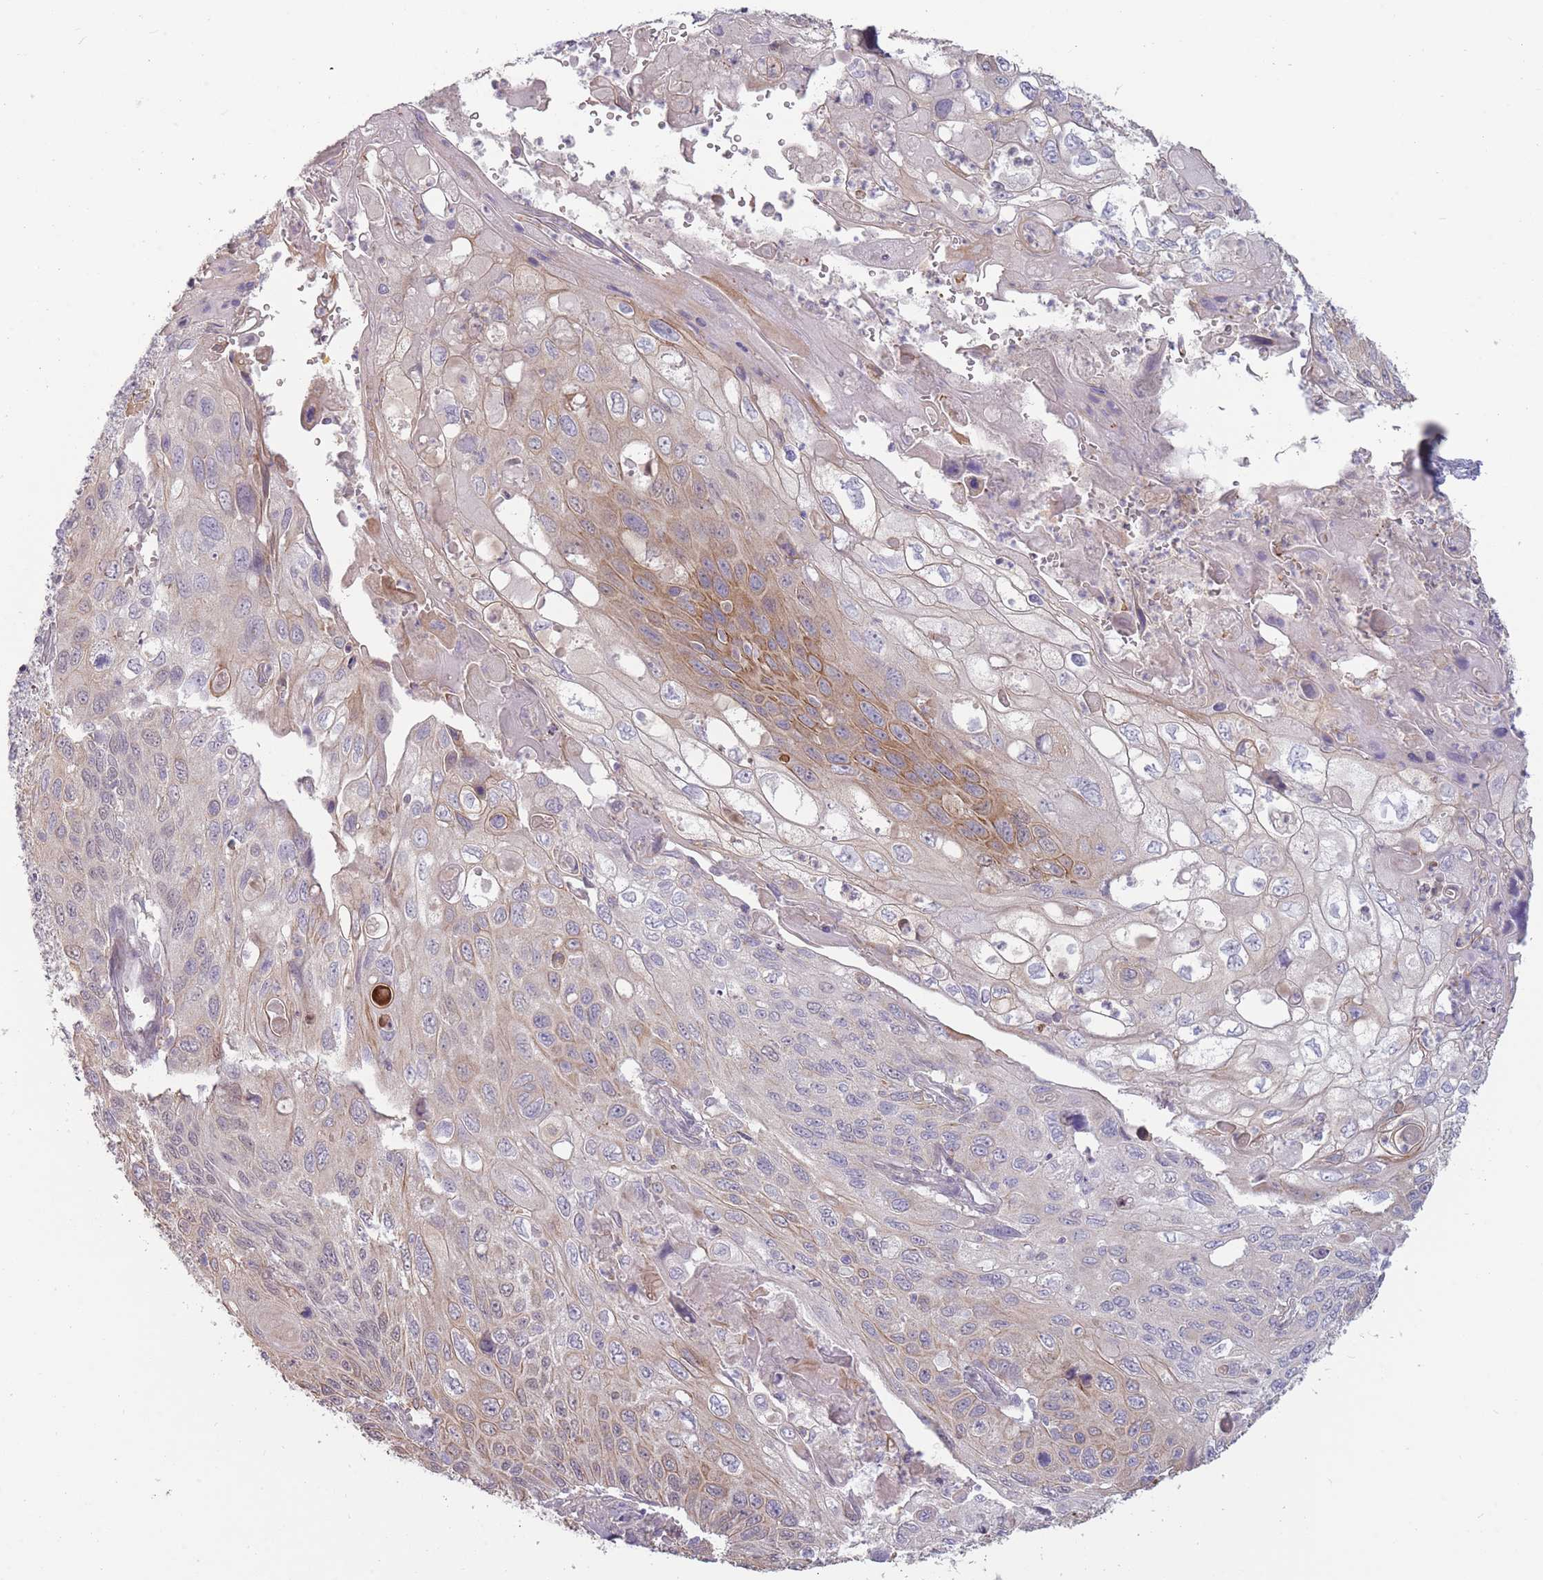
{"staining": {"intensity": "moderate", "quantity": "<25%", "location": "cytoplasmic/membranous"}, "tissue": "cervical cancer", "cell_type": "Tumor cells", "image_type": "cancer", "snomed": [{"axis": "morphology", "description": "Squamous cell carcinoma, NOS"}, {"axis": "topography", "description": "Cervix"}], "caption": "Cervical cancer was stained to show a protein in brown. There is low levels of moderate cytoplasmic/membranous staining in about <25% of tumor cells. The protein is stained brown, and the nuclei are stained in blue (DAB (3,3'-diaminobenzidine) IHC with brightfield microscopy, high magnification).", "gene": "TET3", "patient": {"sex": "female", "age": 70}}